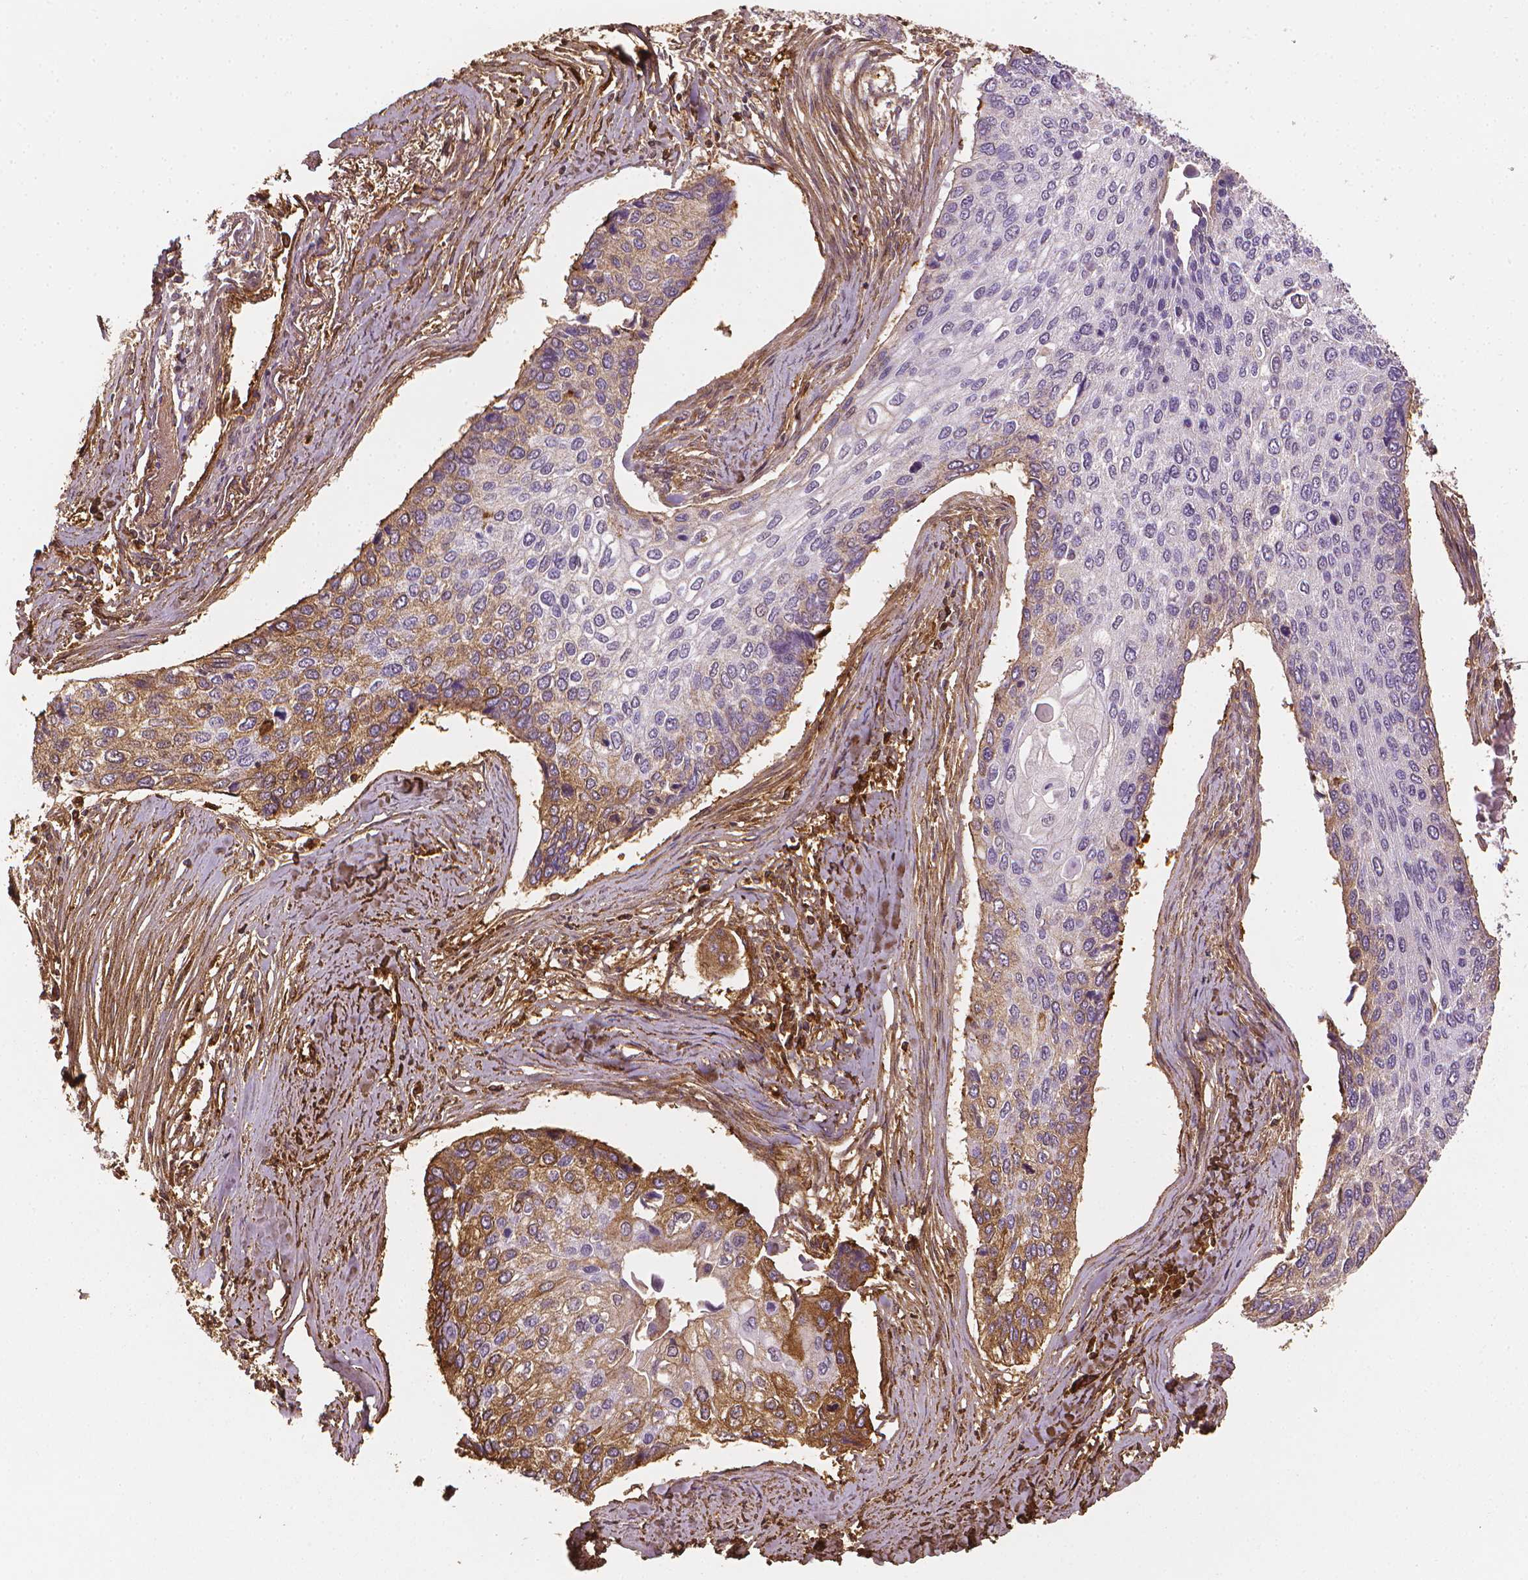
{"staining": {"intensity": "moderate", "quantity": "<25%", "location": "cytoplasmic/membranous"}, "tissue": "lung cancer", "cell_type": "Tumor cells", "image_type": "cancer", "snomed": [{"axis": "morphology", "description": "Squamous cell carcinoma, NOS"}, {"axis": "morphology", "description": "Squamous cell carcinoma, metastatic, NOS"}, {"axis": "topography", "description": "Lung"}], "caption": "Lung cancer stained with a protein marker shows moderate staining in tumor cells.", "gene": "DCN", "patient": {"sex": "male", "age": 63}}